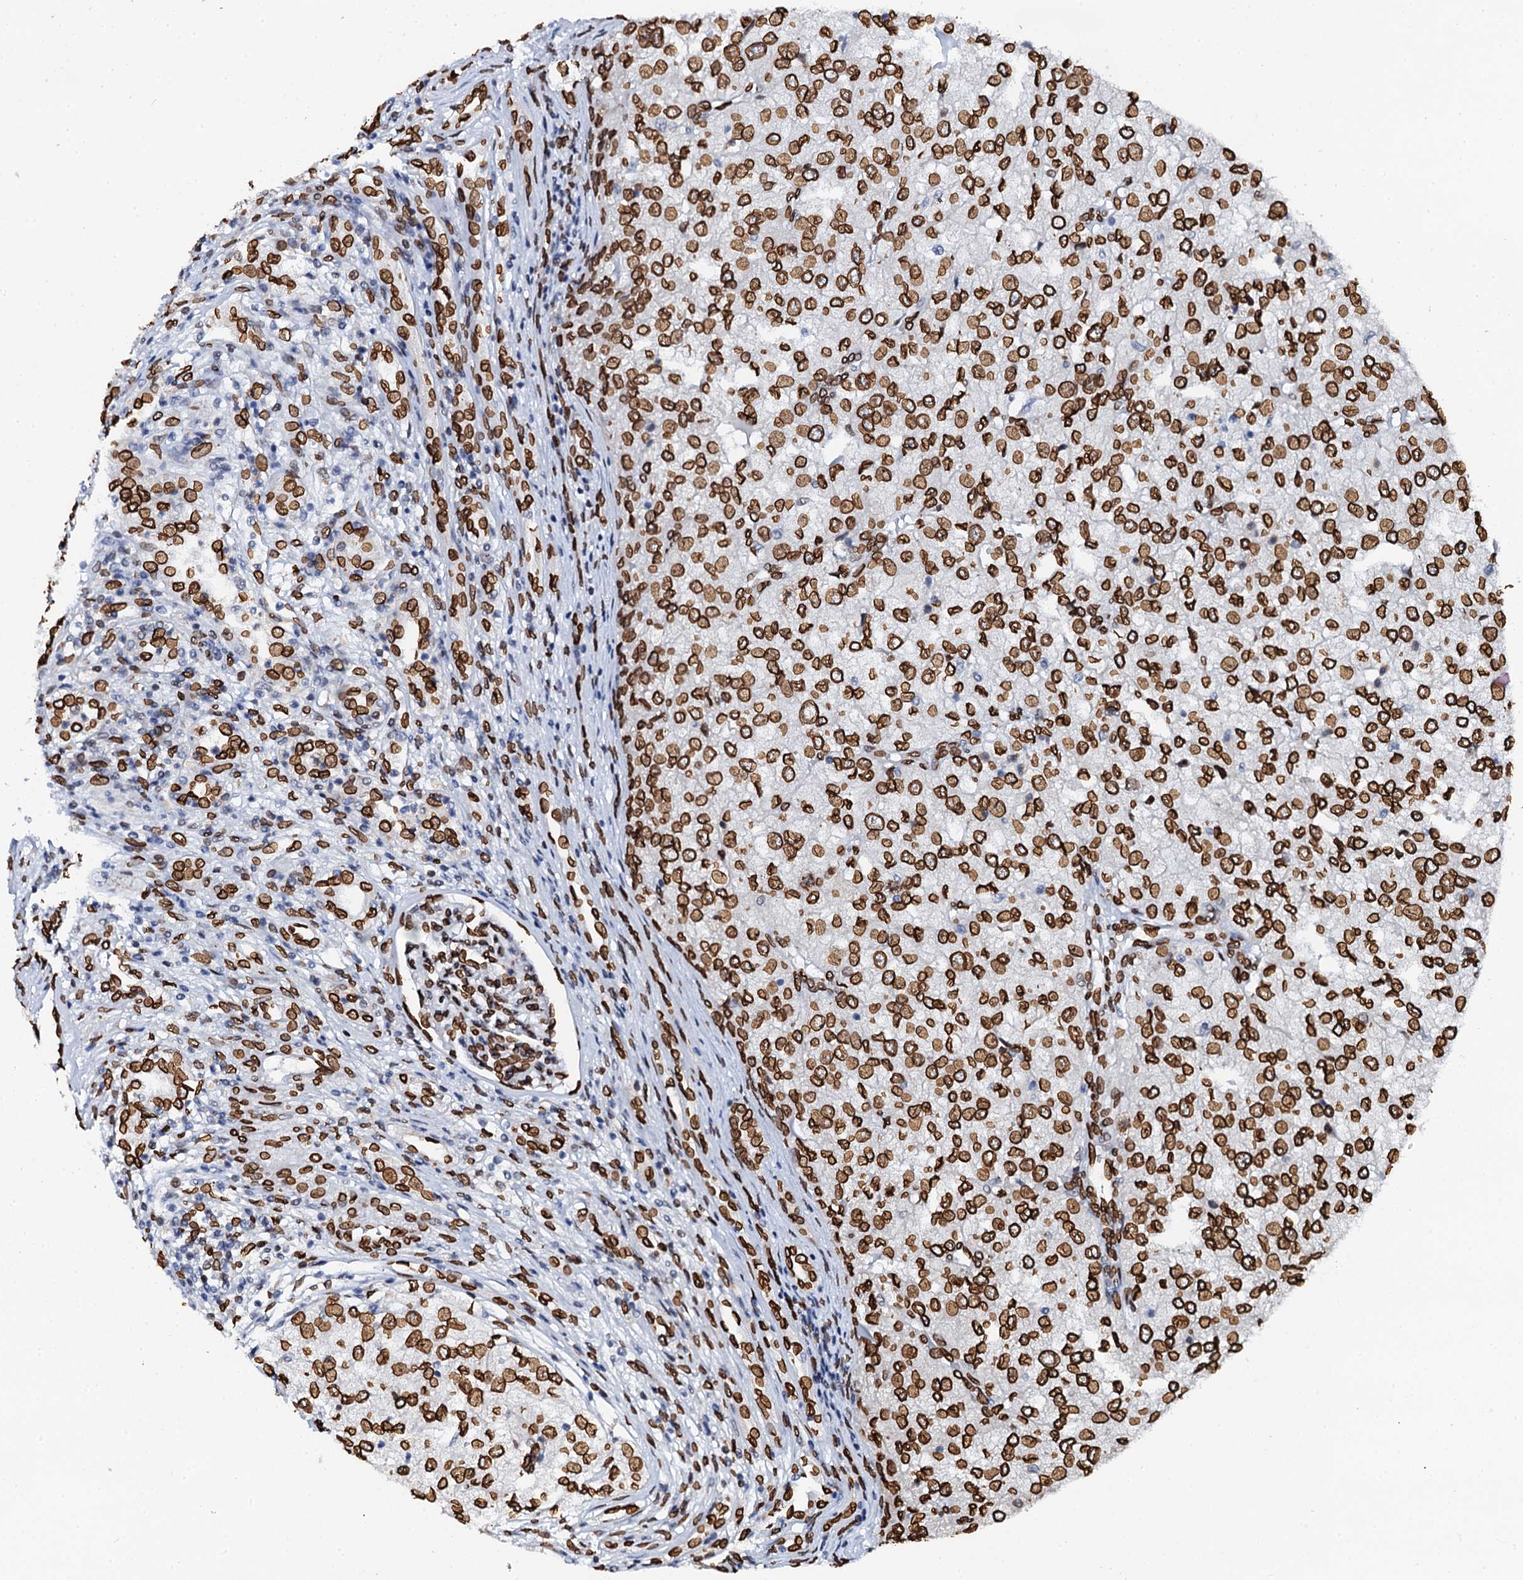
{"staining": {"intensity": "strong", "quantity": ">75%", "location": "nuclear"}, "tissue": "renal cancer", "cell_type": "Tumor cells", "image_type": "cancer", "snomed": [{"axis": "morphology", "description": "Adenocarcinoma, NOS"}, {"axis": "topography", "description": "Kidney"}], "caption": "IHC micrograph of human adenocarcinoma (renal) stained for a protein (brown), which exhibits high levels of strong nuclear staining in about >75% of tumor cells.", "gene": "KATNAL2", "patient": {"sex": "female", "age": 54}}